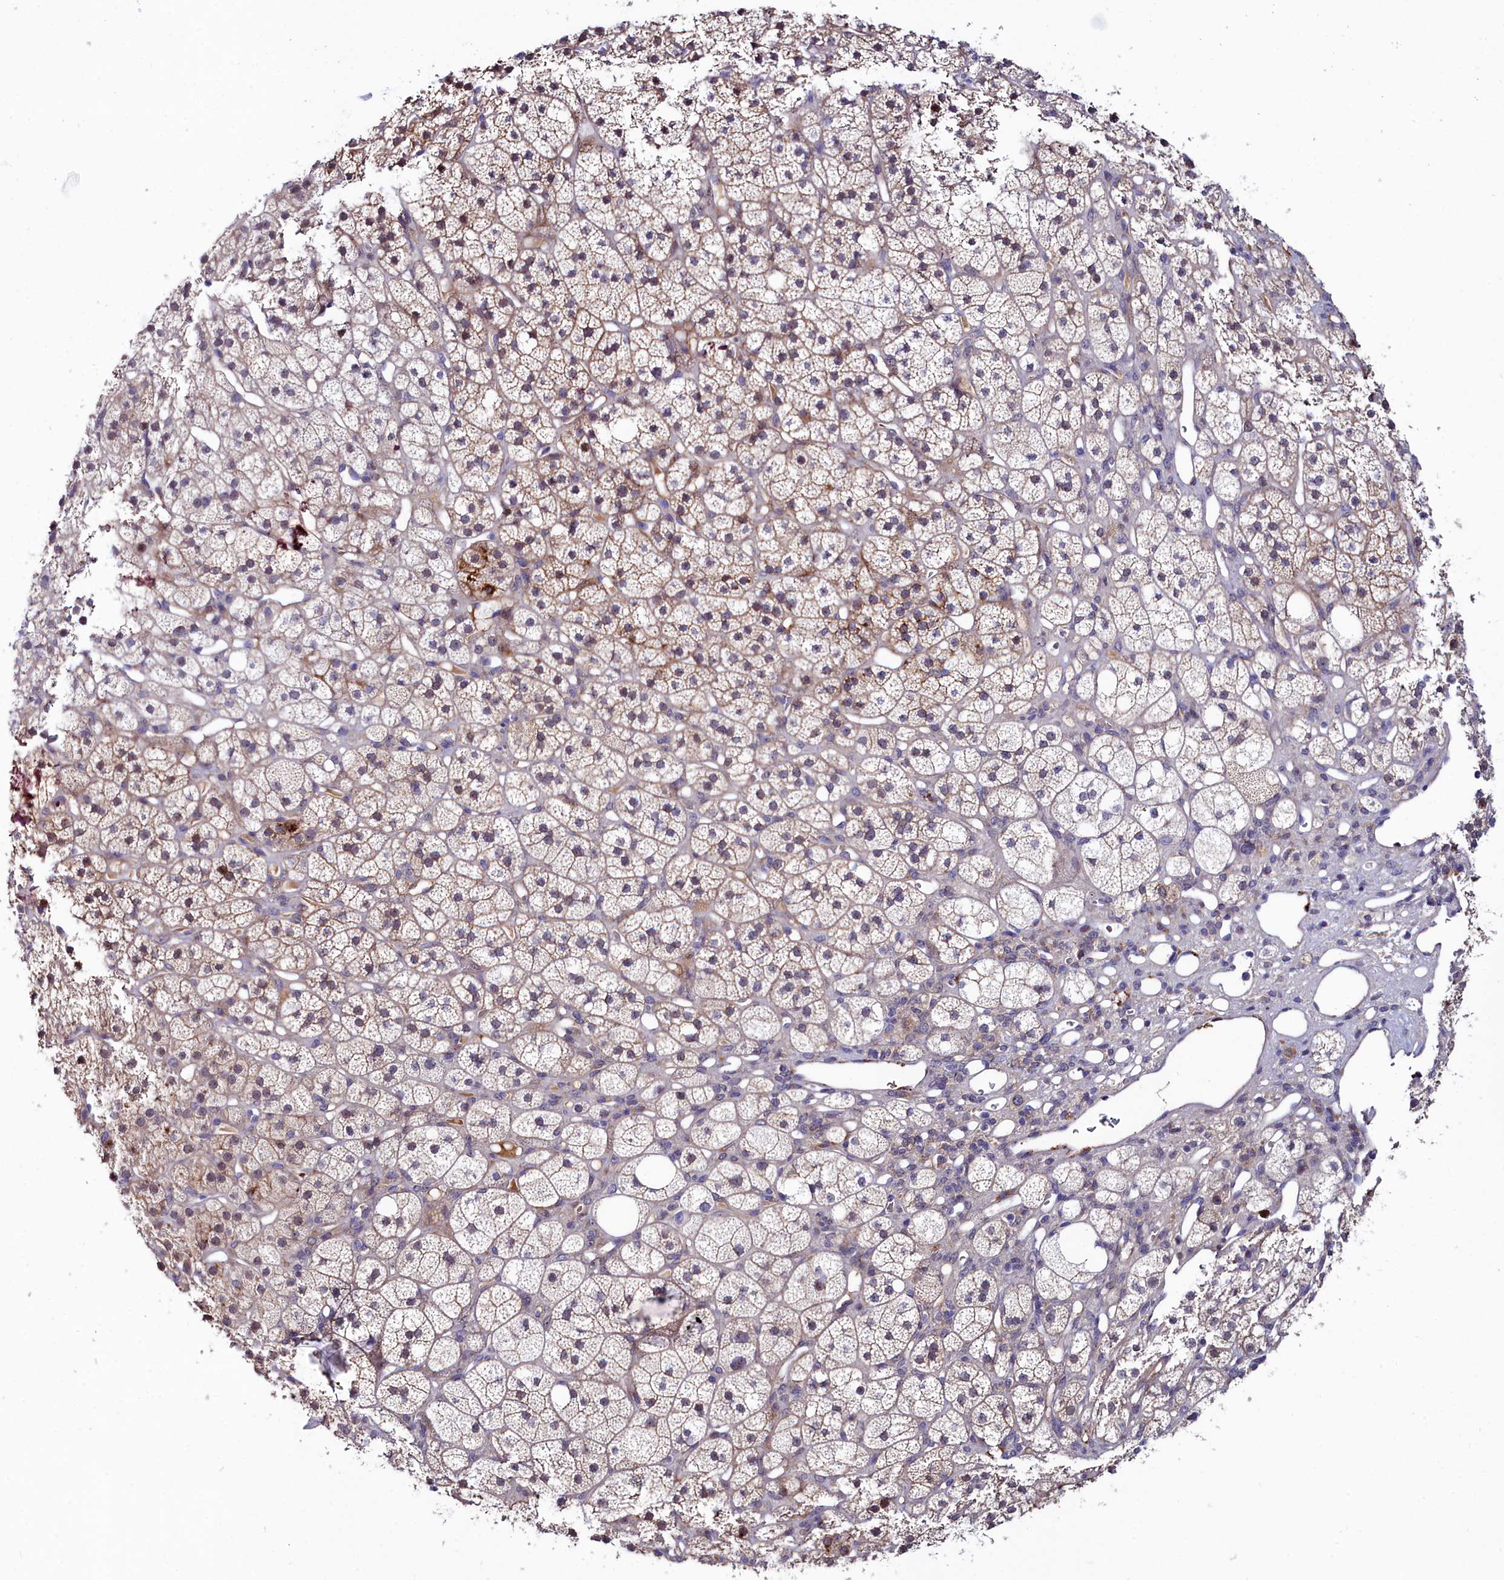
{"staining": {"intensity": "moderate", "quantity": "25%-75%", "location": "cytoplasmic/membranous,nuclear"}, "tissue": "adrenal gland", "cell_type": "Glandular cells", "image_type": "normal", "snomed": [{"axis": "morphology", "description": "Normal tissue, NOS"}, {"axis": "topography", "description": "Adrenal gland"}], "caption": "Unremarkable adrenal gland reveals moderate cytoplasmic/membranous,nuclear expression in approximately 25%-75% of glandular cells.", "gene": "KCTD18", "patient": {"sex": "male", "age": 61}}